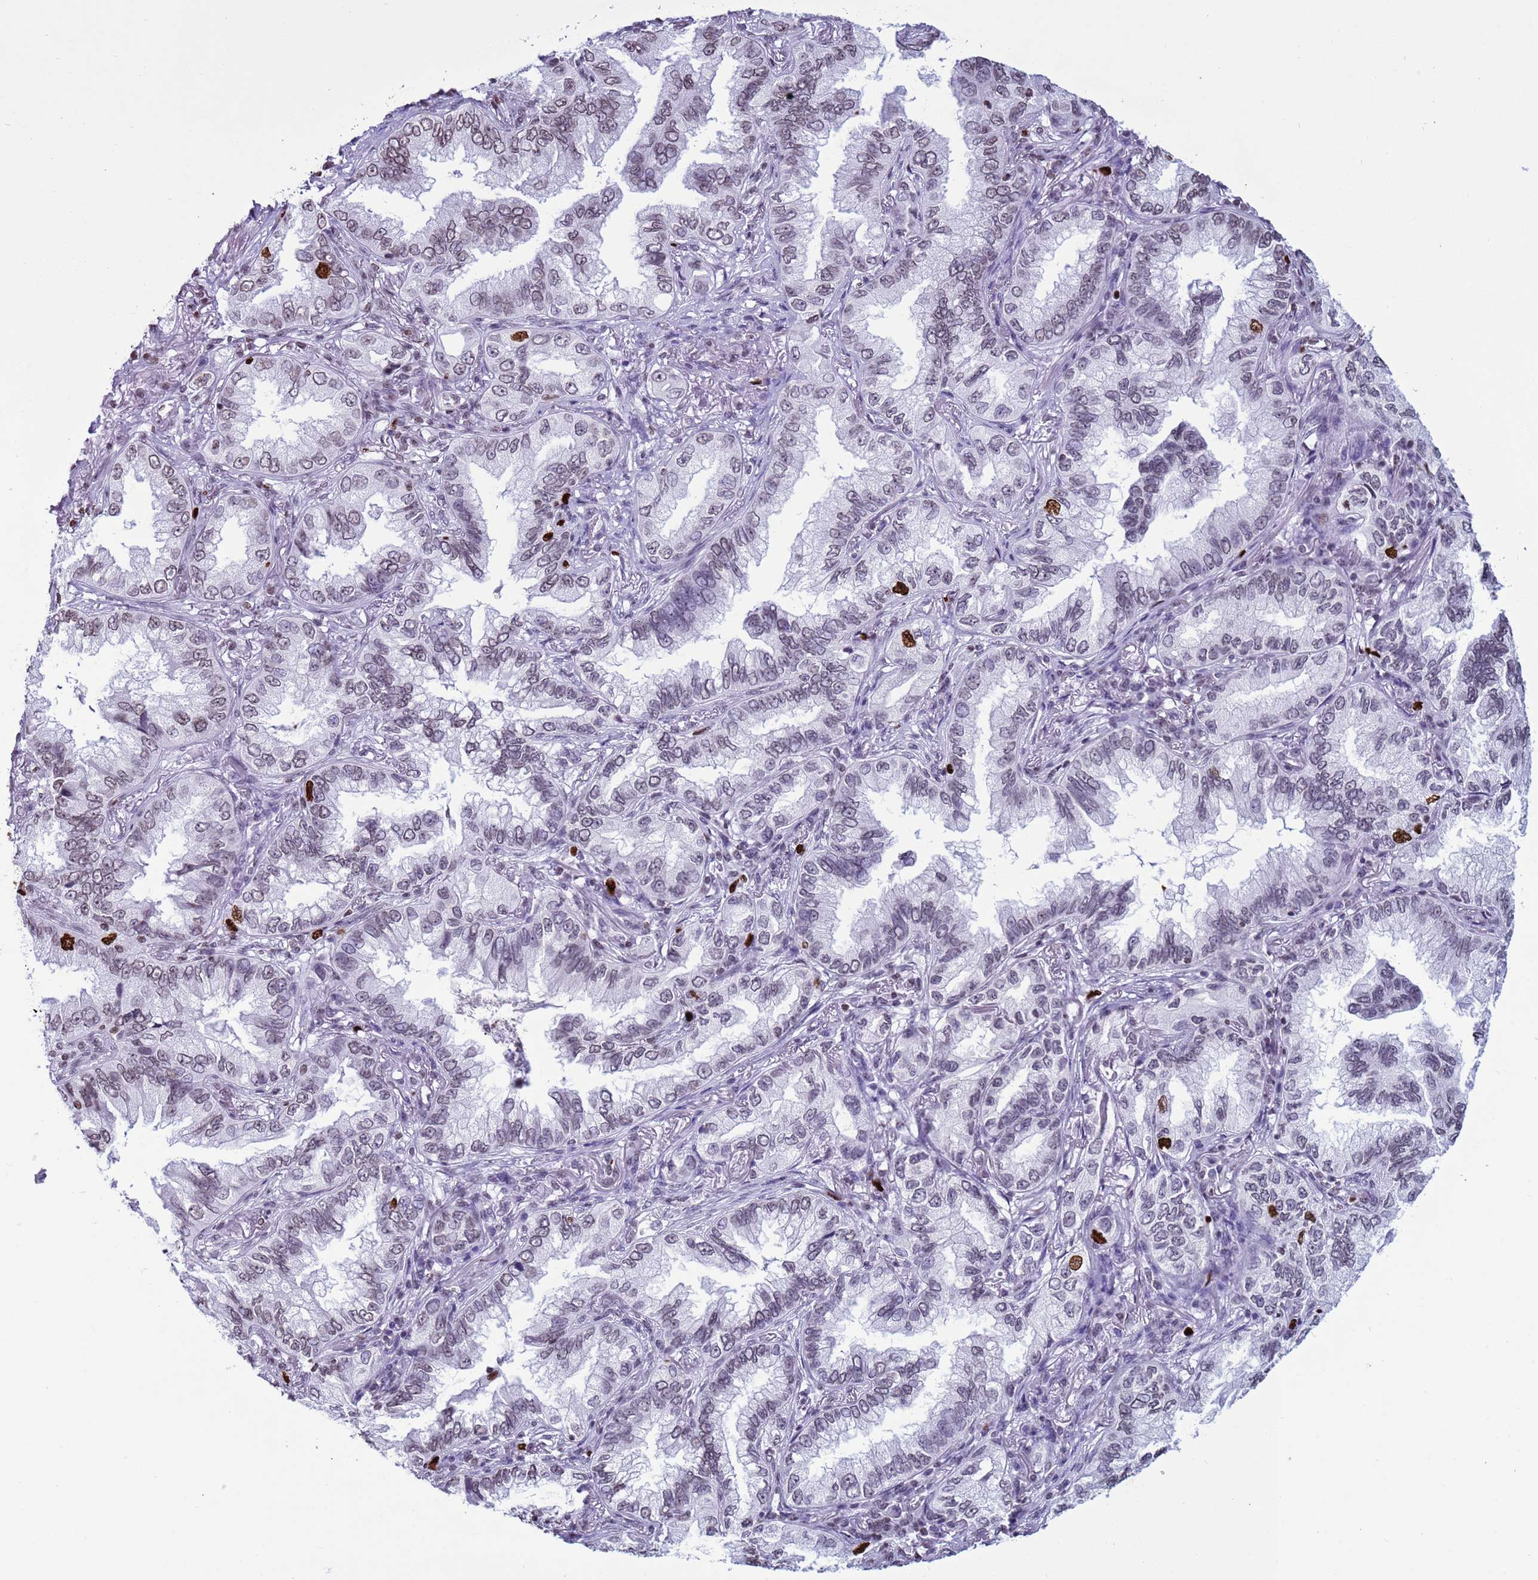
{"staining": {"intensity": "strong", "quantity": "<25%", "location": "nuclear"}, "tissue": "lung cancer", "cell_type": "Tumor cells", "image_type": "cancer", "snomed": [{"axis": "morphology", "description": "Adenocarcinoma, NOS"}, {"axis": "topography", "description": "Lung"}], "caption": "Approximately <25% of tumor cells in human lung cancer (adenocarcinoma) demonstrate strong nuclear protein staining as visualized by brown immunohistochemical staining.", "gene": "H4C8", "patient": {"sex": "female", "age": 69}}